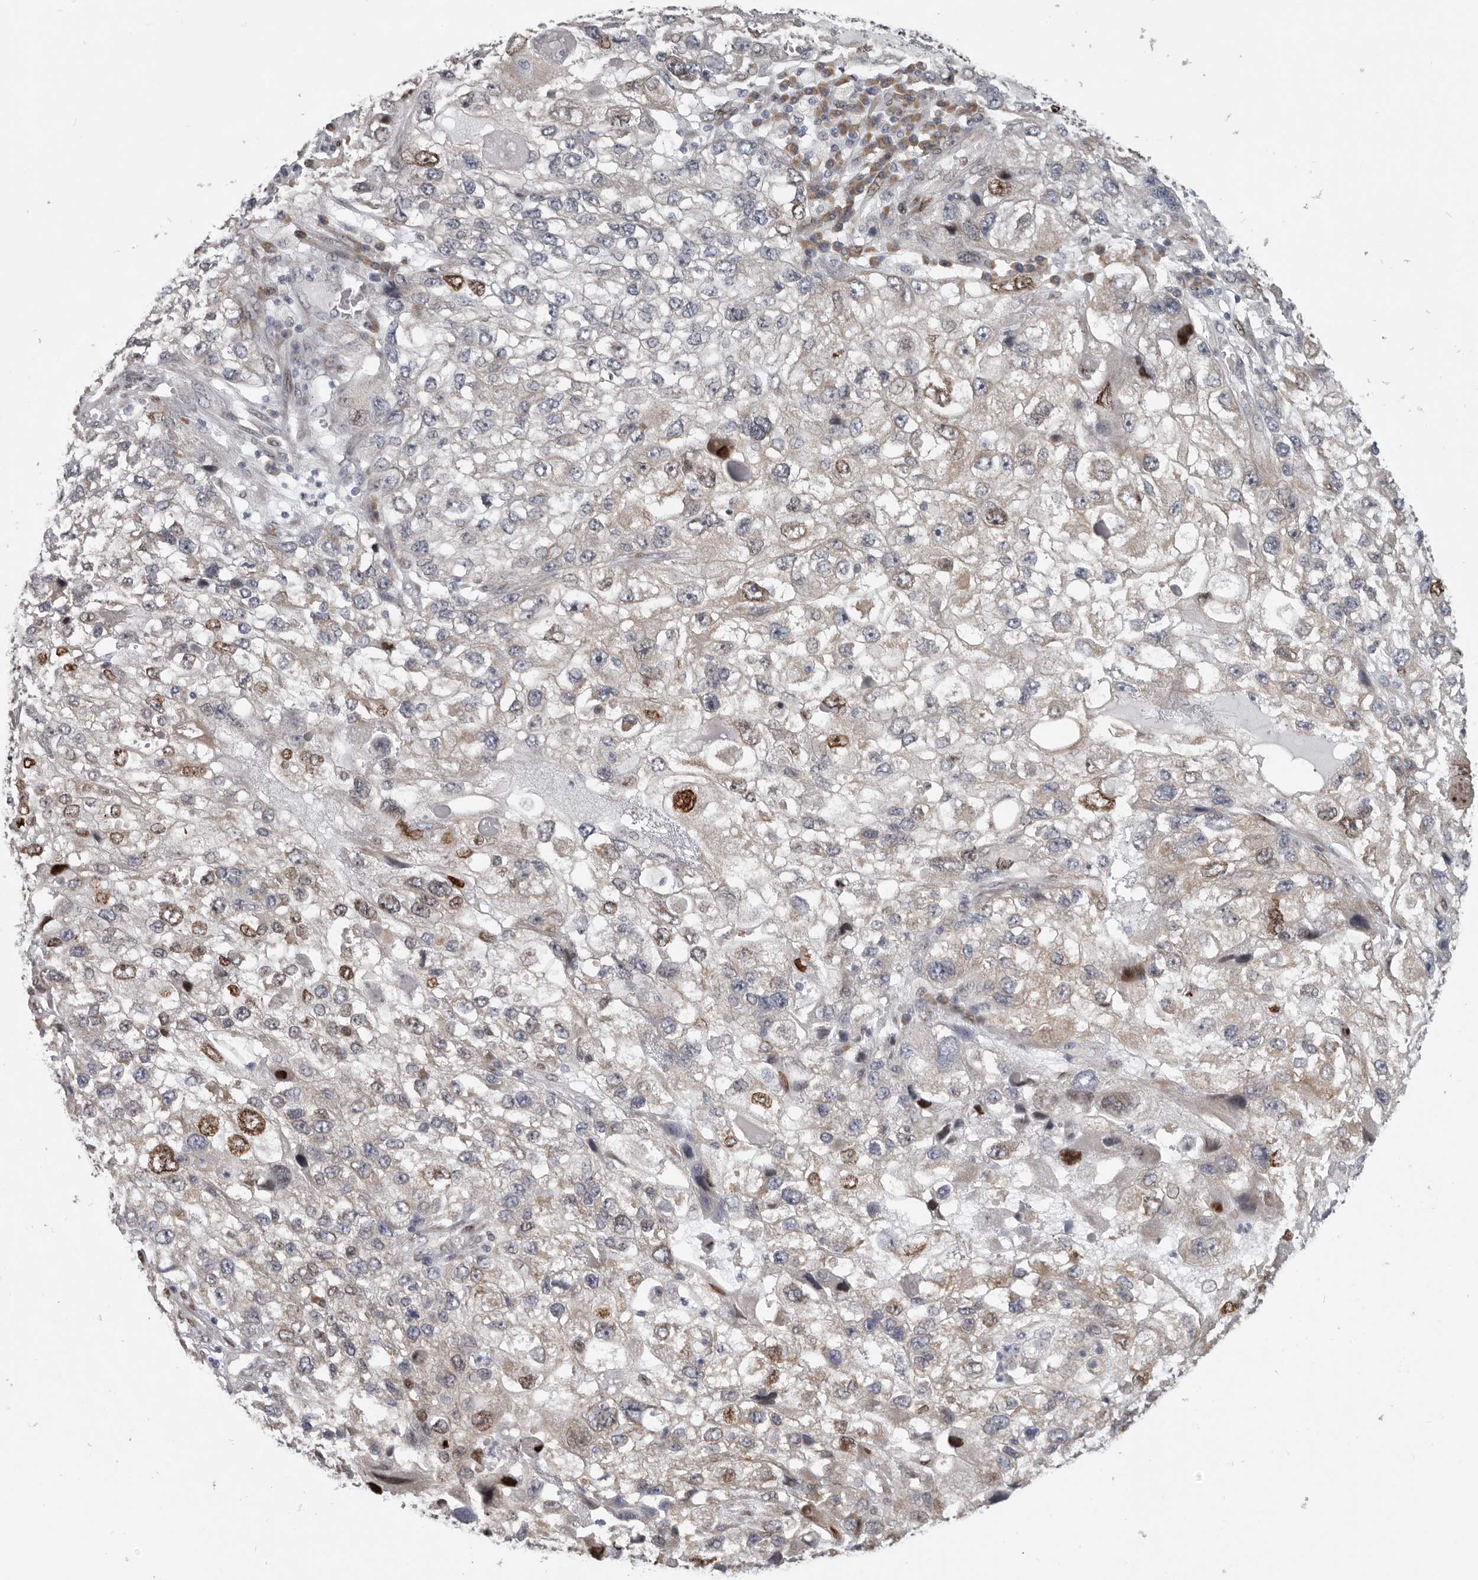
{"staining": {"intensity": "strong", "quantity": "<25%", "location": "nuclear"}, "tissue": "endometrial cancer", "cell_type": "Tumor cells", "image_type": "cancer", "snomed": [{"axis": "morphology", "description": "Adenocarcinoma, NOS"}, {"axis": "topography", "description": "Endometrium"}], "caption": "Protein staining by immunohistochemistry (IHC) demonstrates strong nuclear expression in approximately <25% of tumor cells in adenocarcinoma (endometrial).", "gene": "SRP19", "patient": {"sex": "female", "age": 49}}